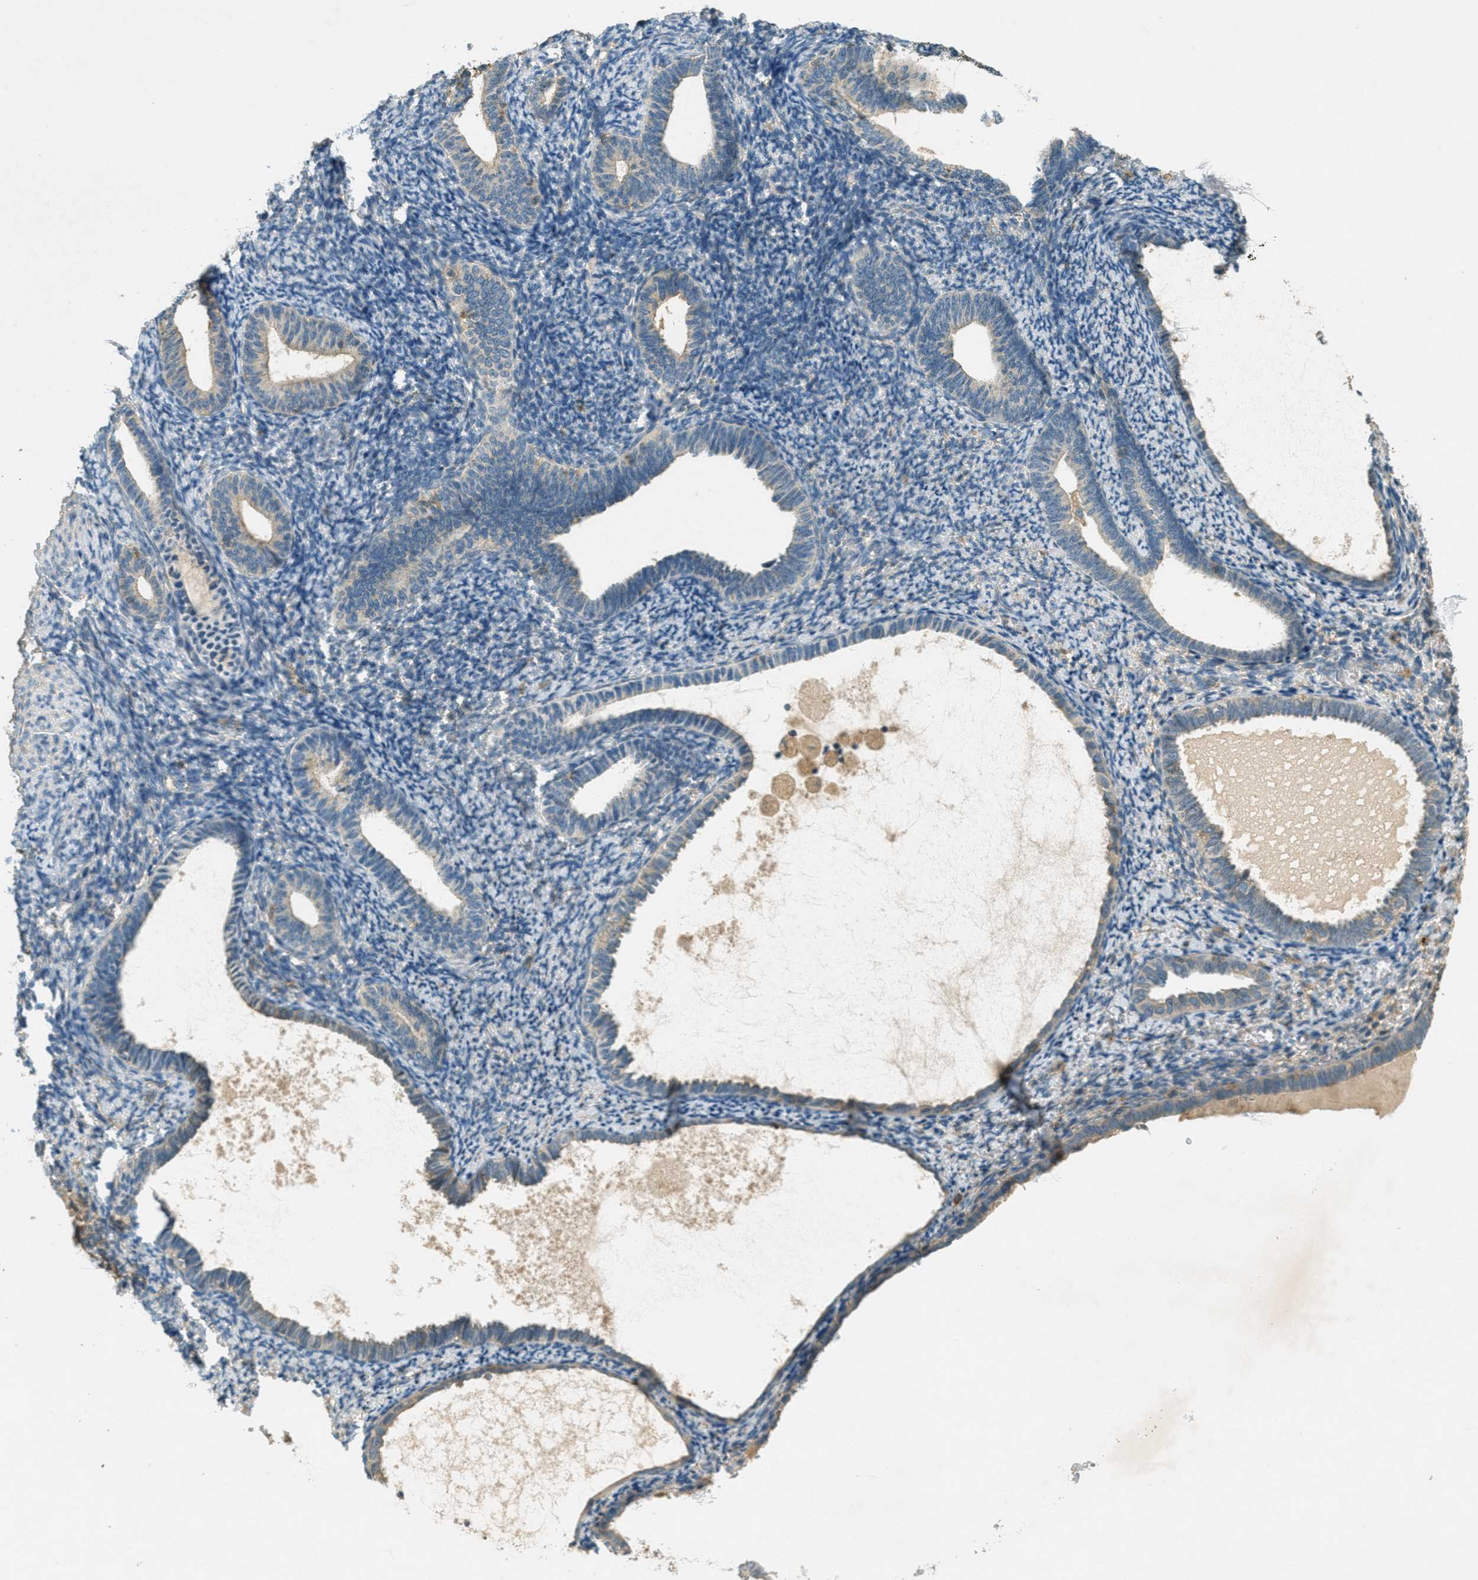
{"staining": {"intensity": "negative", "quantity": "none", "location": "none"}, "tissue": "endometrium", "cell_type": "Cells in endometrial stroma", "image_type": "normal", "snomed": [{"axis": "morphology", "description": "Normal tissue, NOS"}, {"axis": "topography", "description": "Endometrium"}], "caption": "IHC of unremarkable human endometrium demonstrates no staining in cells in endometrial stroma. (DAB immunohistochemistry, high magnification).", "gene": "NUDT4B", "patient": {"sex": "female", "age": 66}}